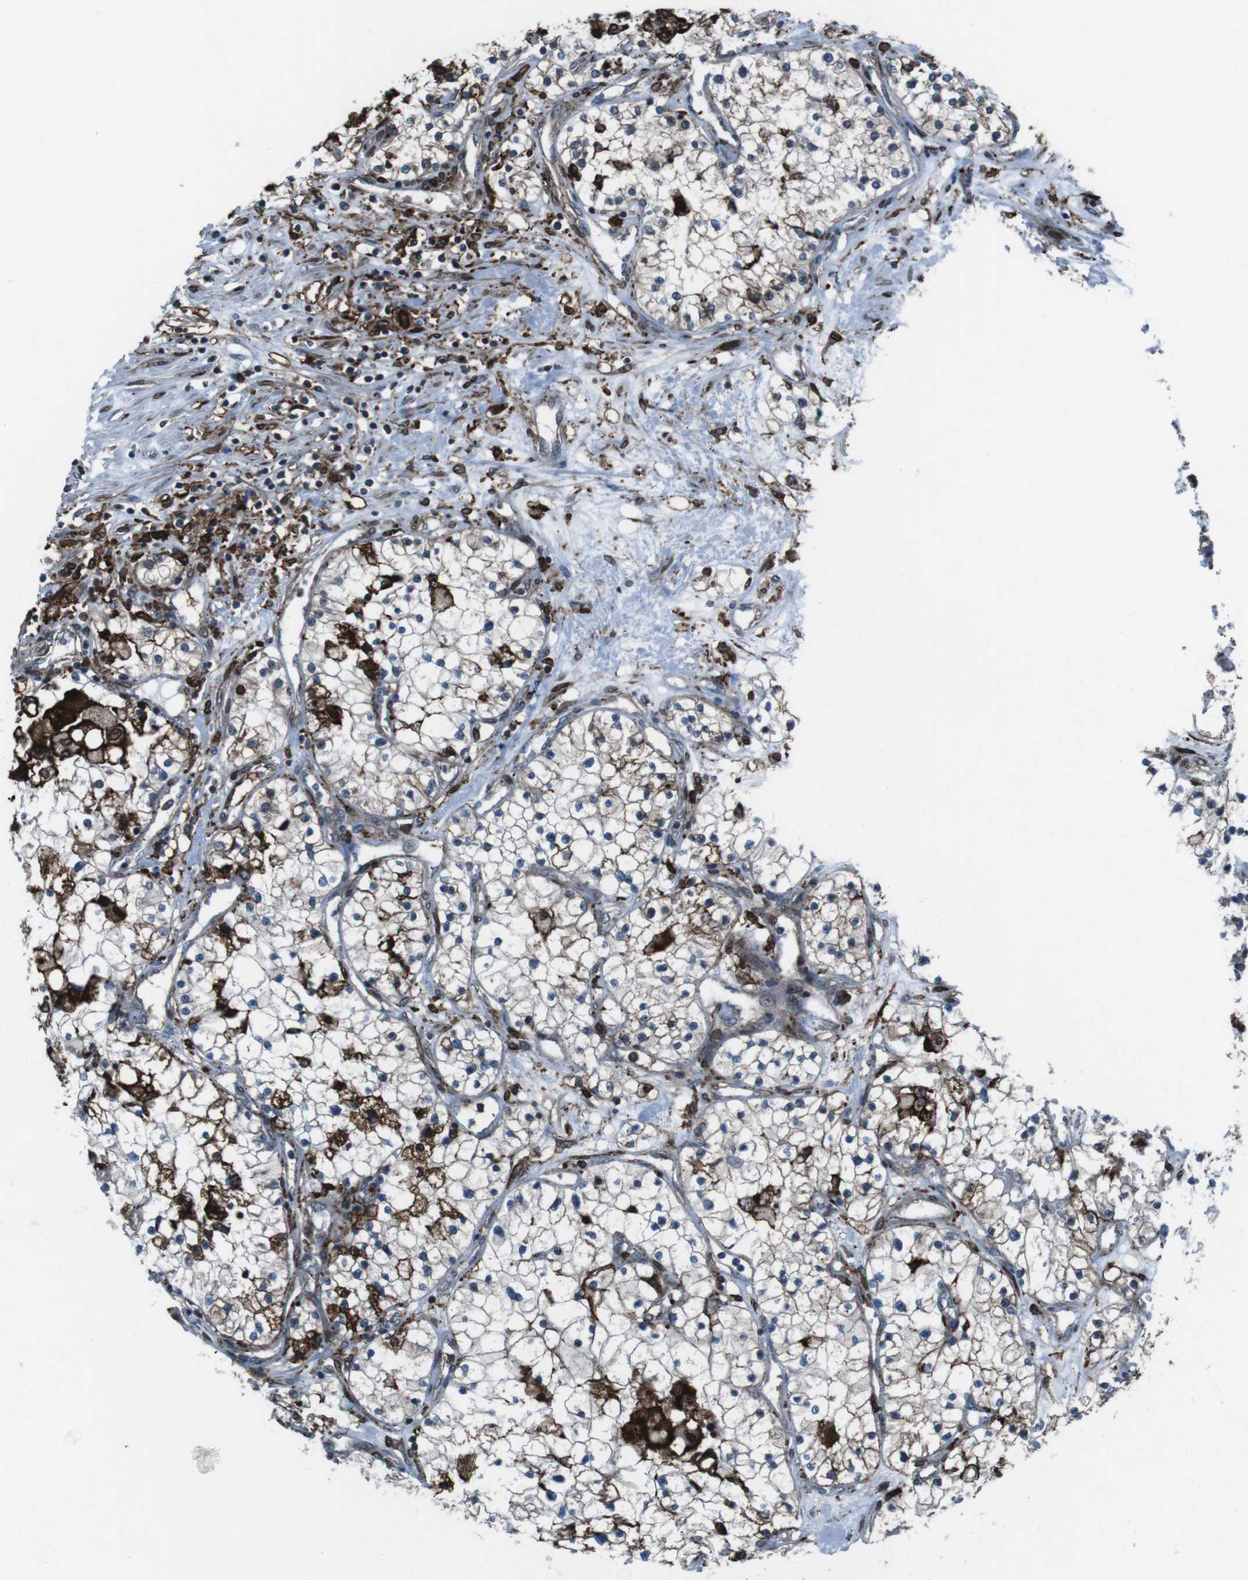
{"staining": {"intensity": "strong", "quantity": "25%-75%", "location": "cytoplasmic/membranous"}, "tissue": "renal cancer", "cell_type": "Tumor cells", "image_type": "cancer", "snomed": [{"axis": "morphology", "description": "Adenocarcinoma, NOS"}, {"axis": "topography", "description": "Kidney"}], "caption": "Immunohistochemistry (IHC) image of human renal adenocarcinoma stained for a protein (brown), which reveals high levels of strong cytoplasmic/membranous expression in approximately 25%-75% of tumor cells.", "gene": "GDF10", "patient": {"sex": "male", "age": 68}}